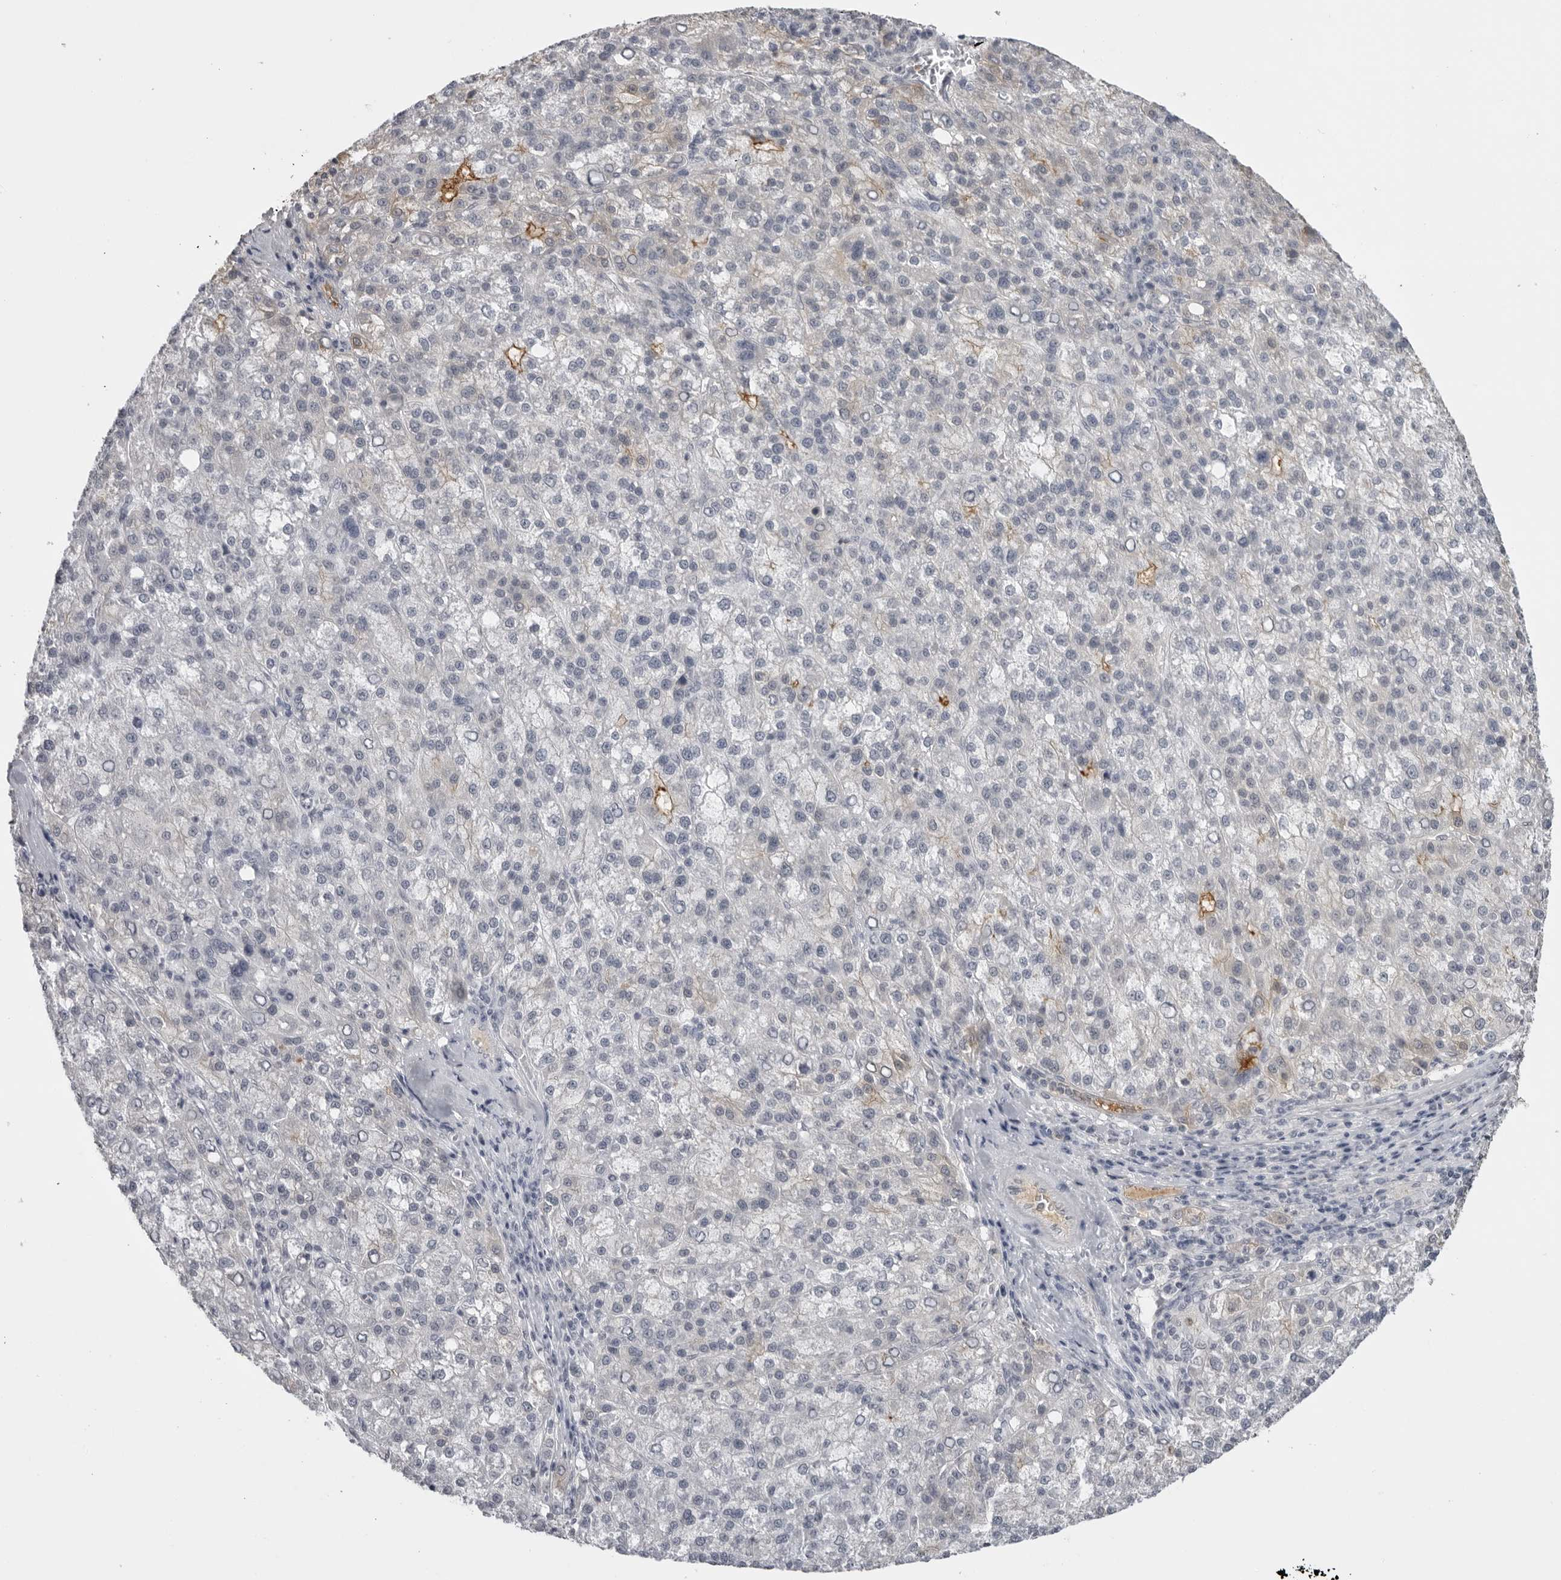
{"staining": {"intensity": "negative", "quantity": "none", "location": "none"}, "tissue": "liver cancer", "cell_type": "Tumor cells", "image_type": "cancer", "snomed": [{"axis": "morphology", "description": "Carcinoma, Hepatocellular, NOS"}, {"axis": "topography", "description": "Liver"}], "caption": "Micrograph shows no protein expression in tumor cells of liver cancer (hepatocellular carcinoma) tissue. (Stains: DAB (3,3'-diaminobenzidine) IHC with hematoxylin counter stain, Microscopy: brightfield microscopy at high magnification).", "gene": "SERPINF2", "patient": {"sex": "female", "age": 58}}